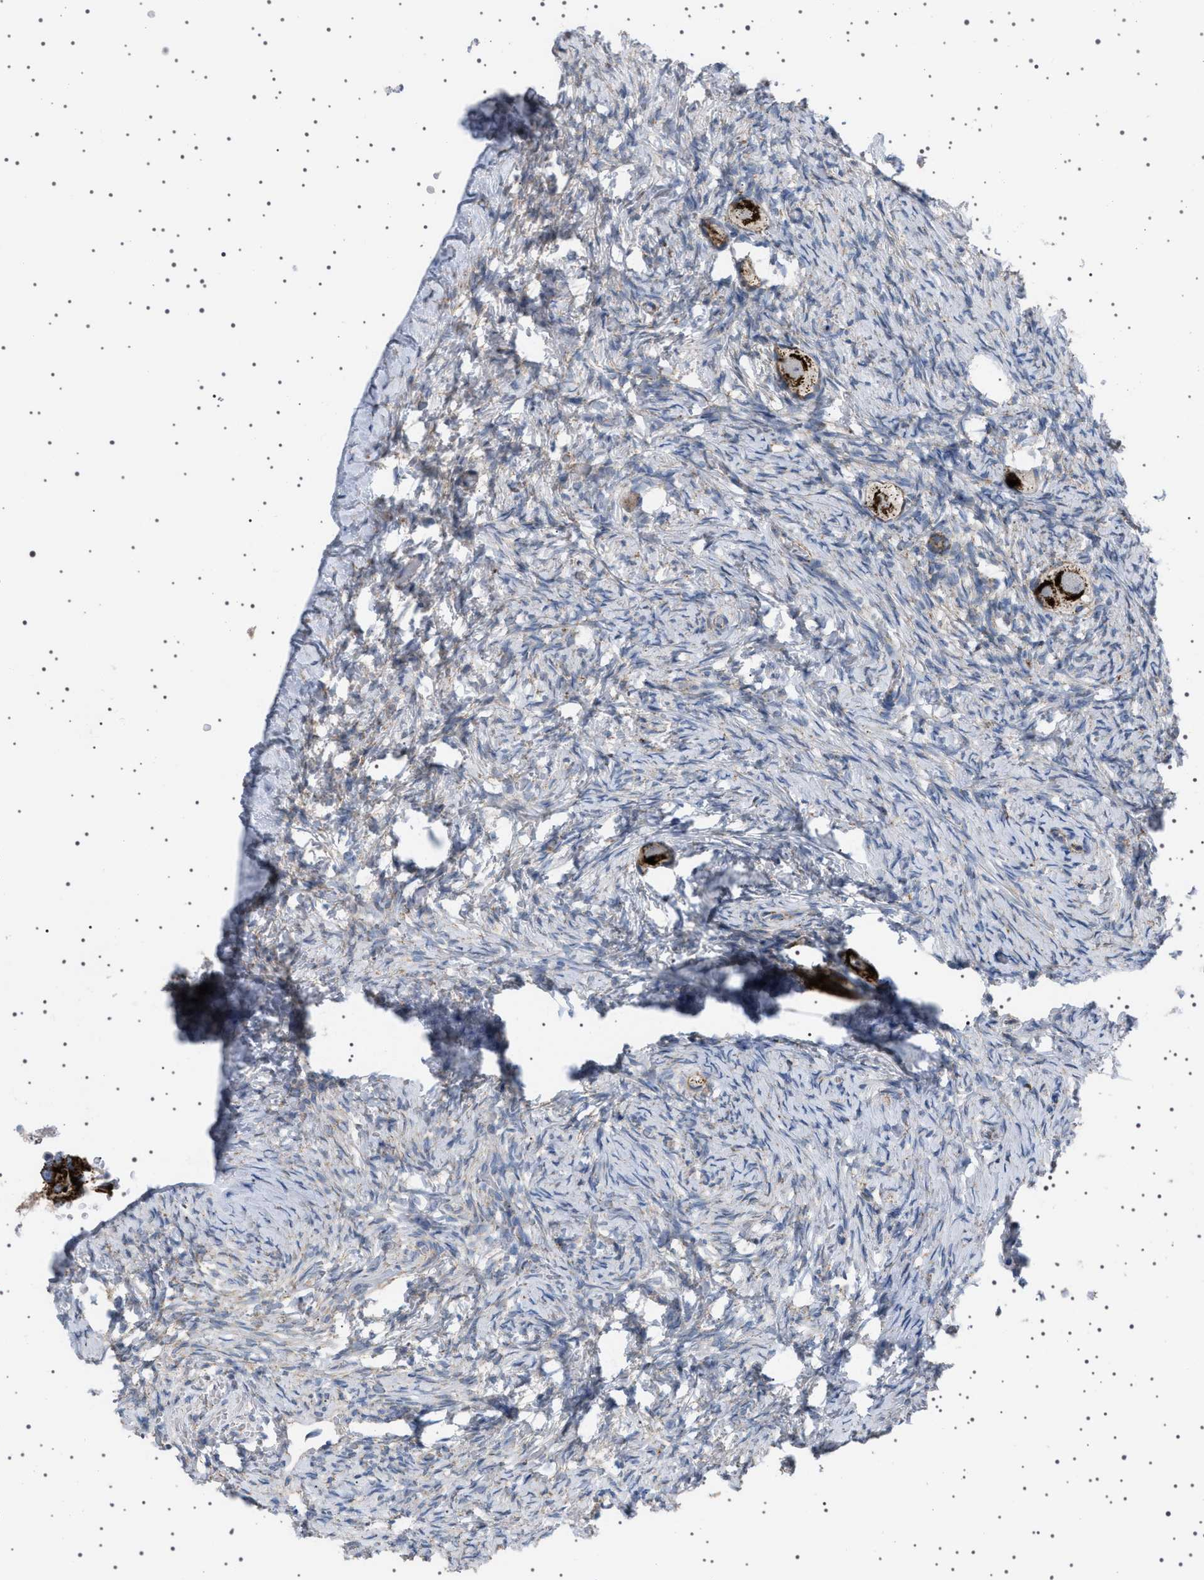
{"staining": {"intensity": "strong", "quantity": ">75%", "location": "cytoplasmic/membranous"}, "tissue": "ovary", "cell_type": "Follicle cells", "image_type": "normal", "snomed": [{"axis": "morphology", "description": "Normal tissue, NOS"}, {"axis": "topography", "description": "Ovary"}], "caption": "Ovary stained for a protein (brown) shows strong cytoplasmic/membranous positive positivity in about >75% of follicle cells.", "gene": "UBXN8", "patient": {"sex": "female", "age": 27}}